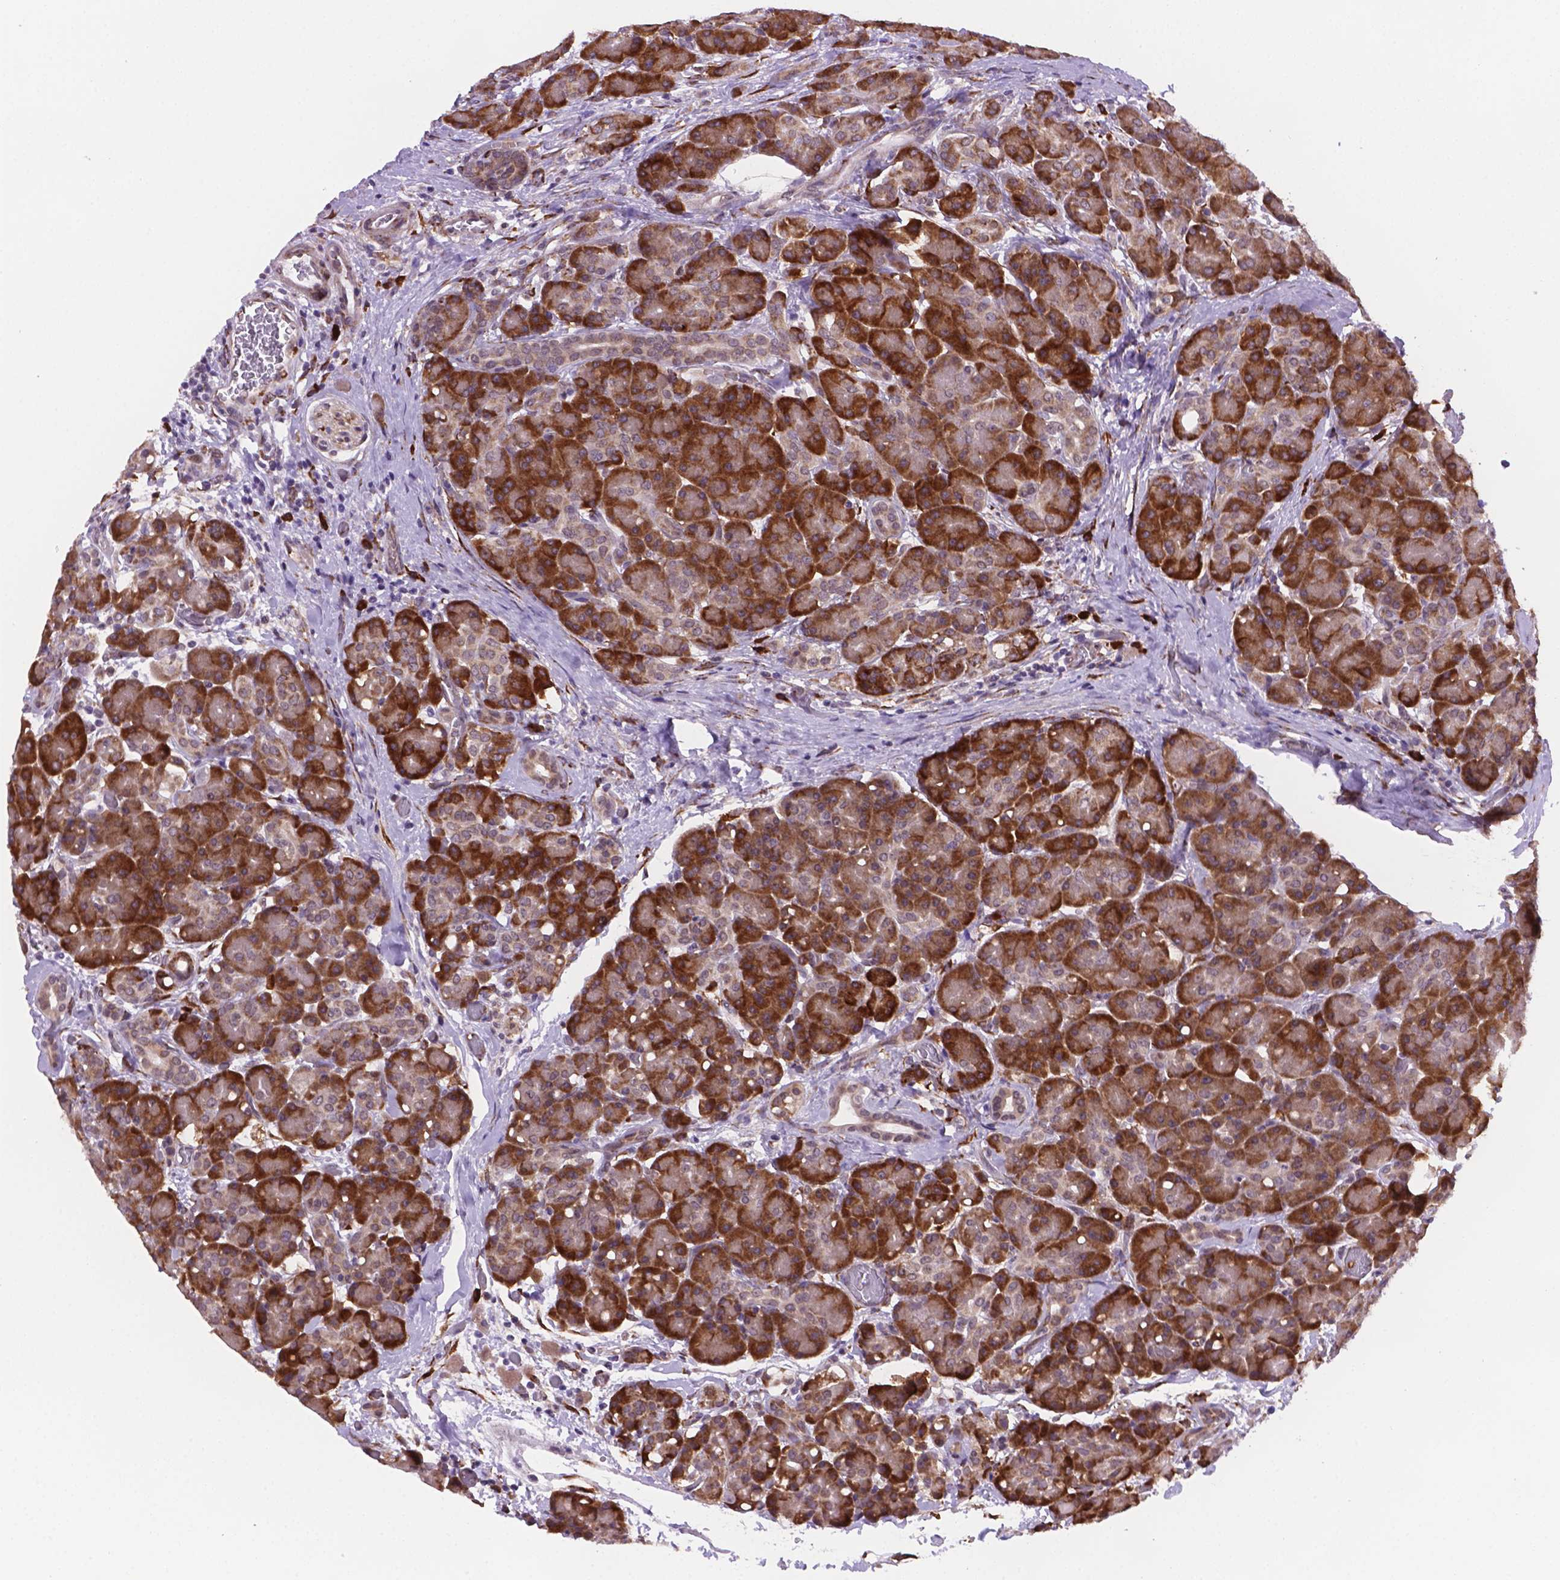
{"staining": {"intensity": "strong", "quantity": "25%-75%", "location": "cytoplasmic/membranous"}, "tissue": "pancreas", "cell_type": "Exocrine glandular cells", "image_type": "normal", "snomed": [{"axis": "morphology", "description": "Normal tissue, NOS"}, {"axis": "topography", "description": "Pancreas"}], "caption": "Immunohistochemistry image of benign pancreas: pancreas stained using IHC demonstrates high levels of strong protein expression localized specifically in the cytoplasmic/membranous of exocrine glandular cells, appearing as a cytoplasmic/membranous brown color.", "gene": "FNIP1", "patient": {"sex": "male", "age": 55}}